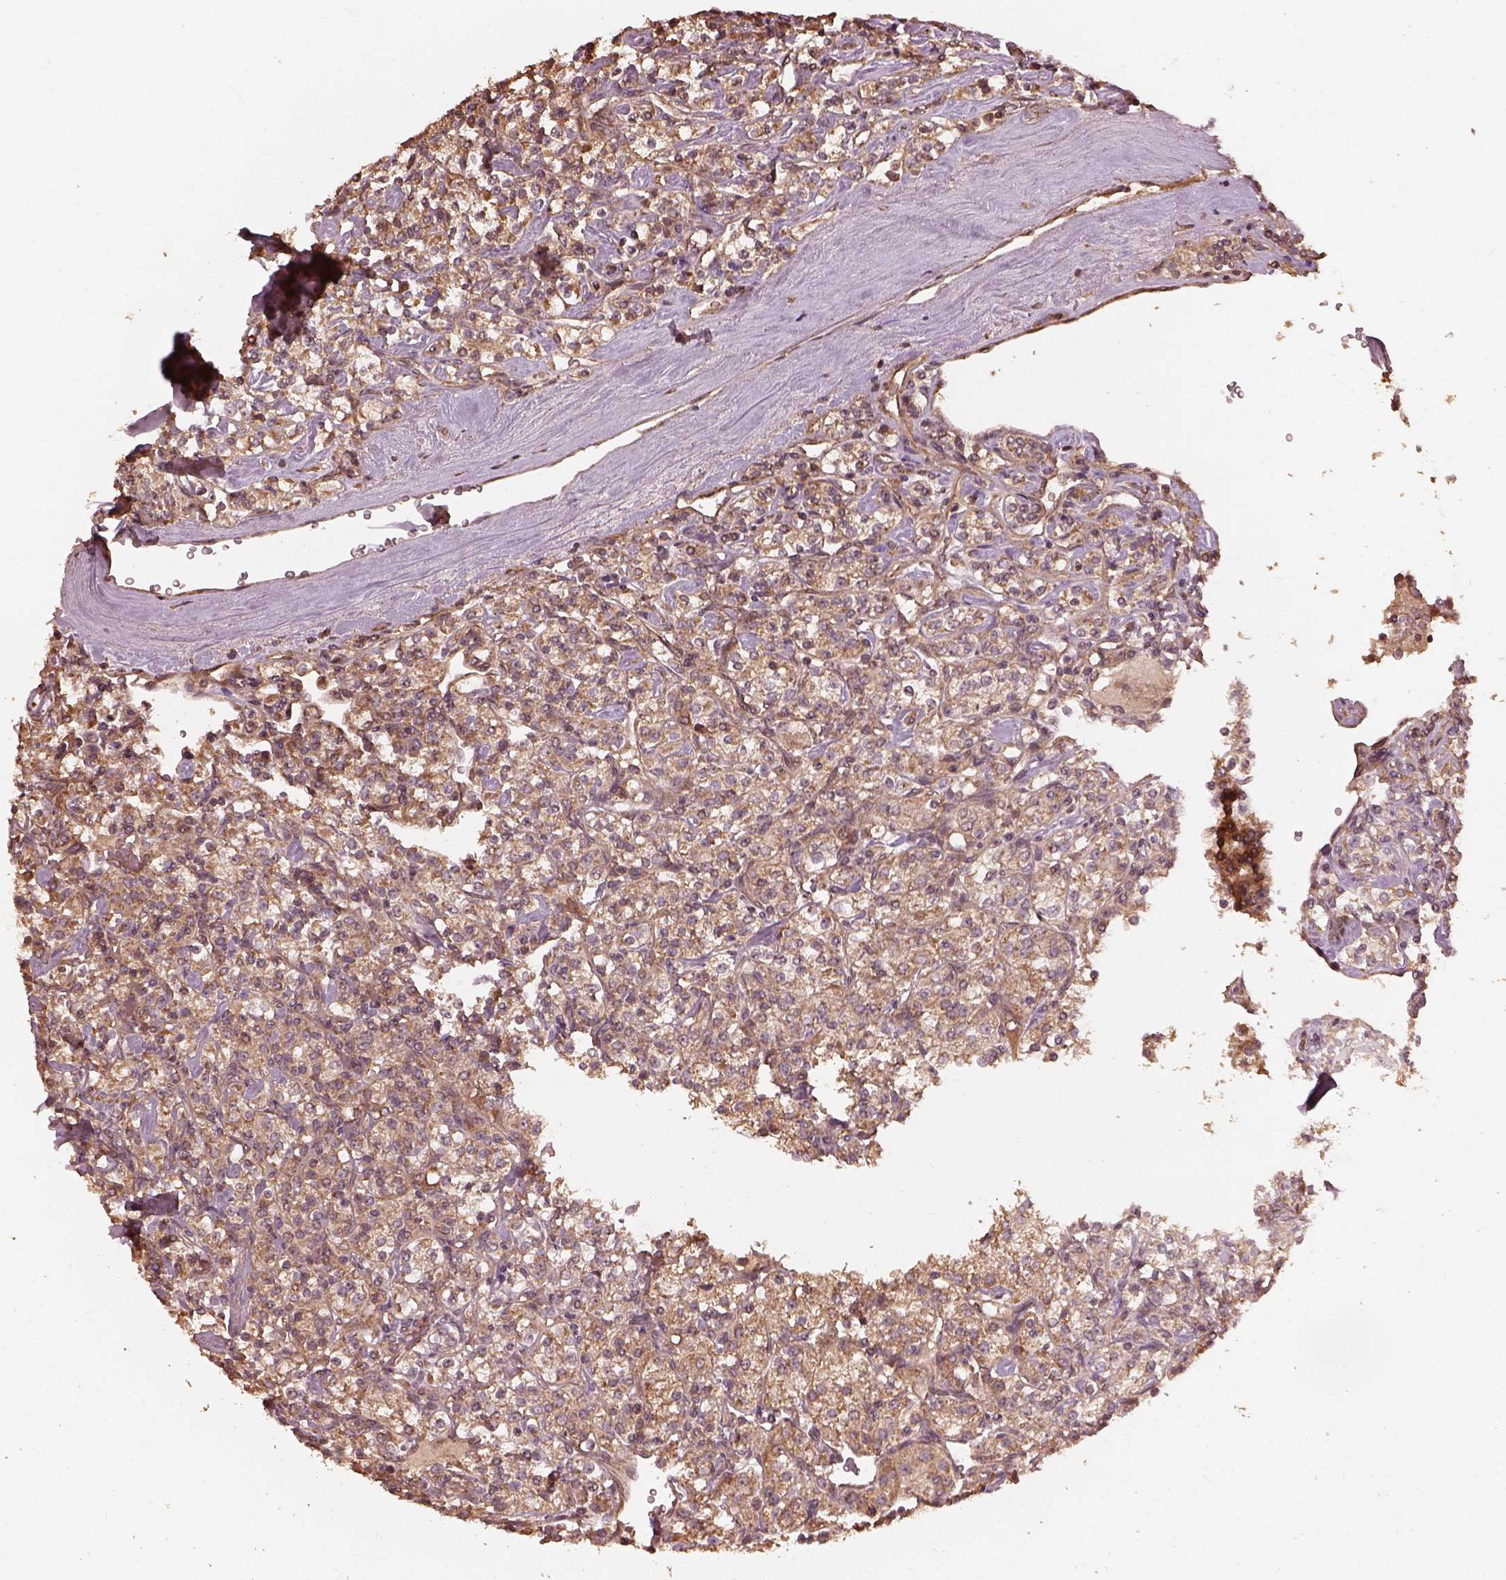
{"staining": {"intensity": "moderate", "quantity": "25%-75%", "location": "cytoplasmic/membranous"}, "tissue": "renal cancer", "cell_type": "Tumor cells", "image_type": "cancer", "snomed": [{"axis": "morphology", "description": "Adenocarcinoma, NOS"}, {"axis": "topography", "description": "Kidney"}], "caption": "Tumor cells reveal medium levels of moderate cytoplasmic/membranous expression in approximately 25%-75% of cells in renal adenocarcinoma. Immunohistochemistry (ihc) stains the protein of interest in brown and the nuclei are stained blue.", "gene": "METTL4", "patient": {"sex": "male", "age": 77}}